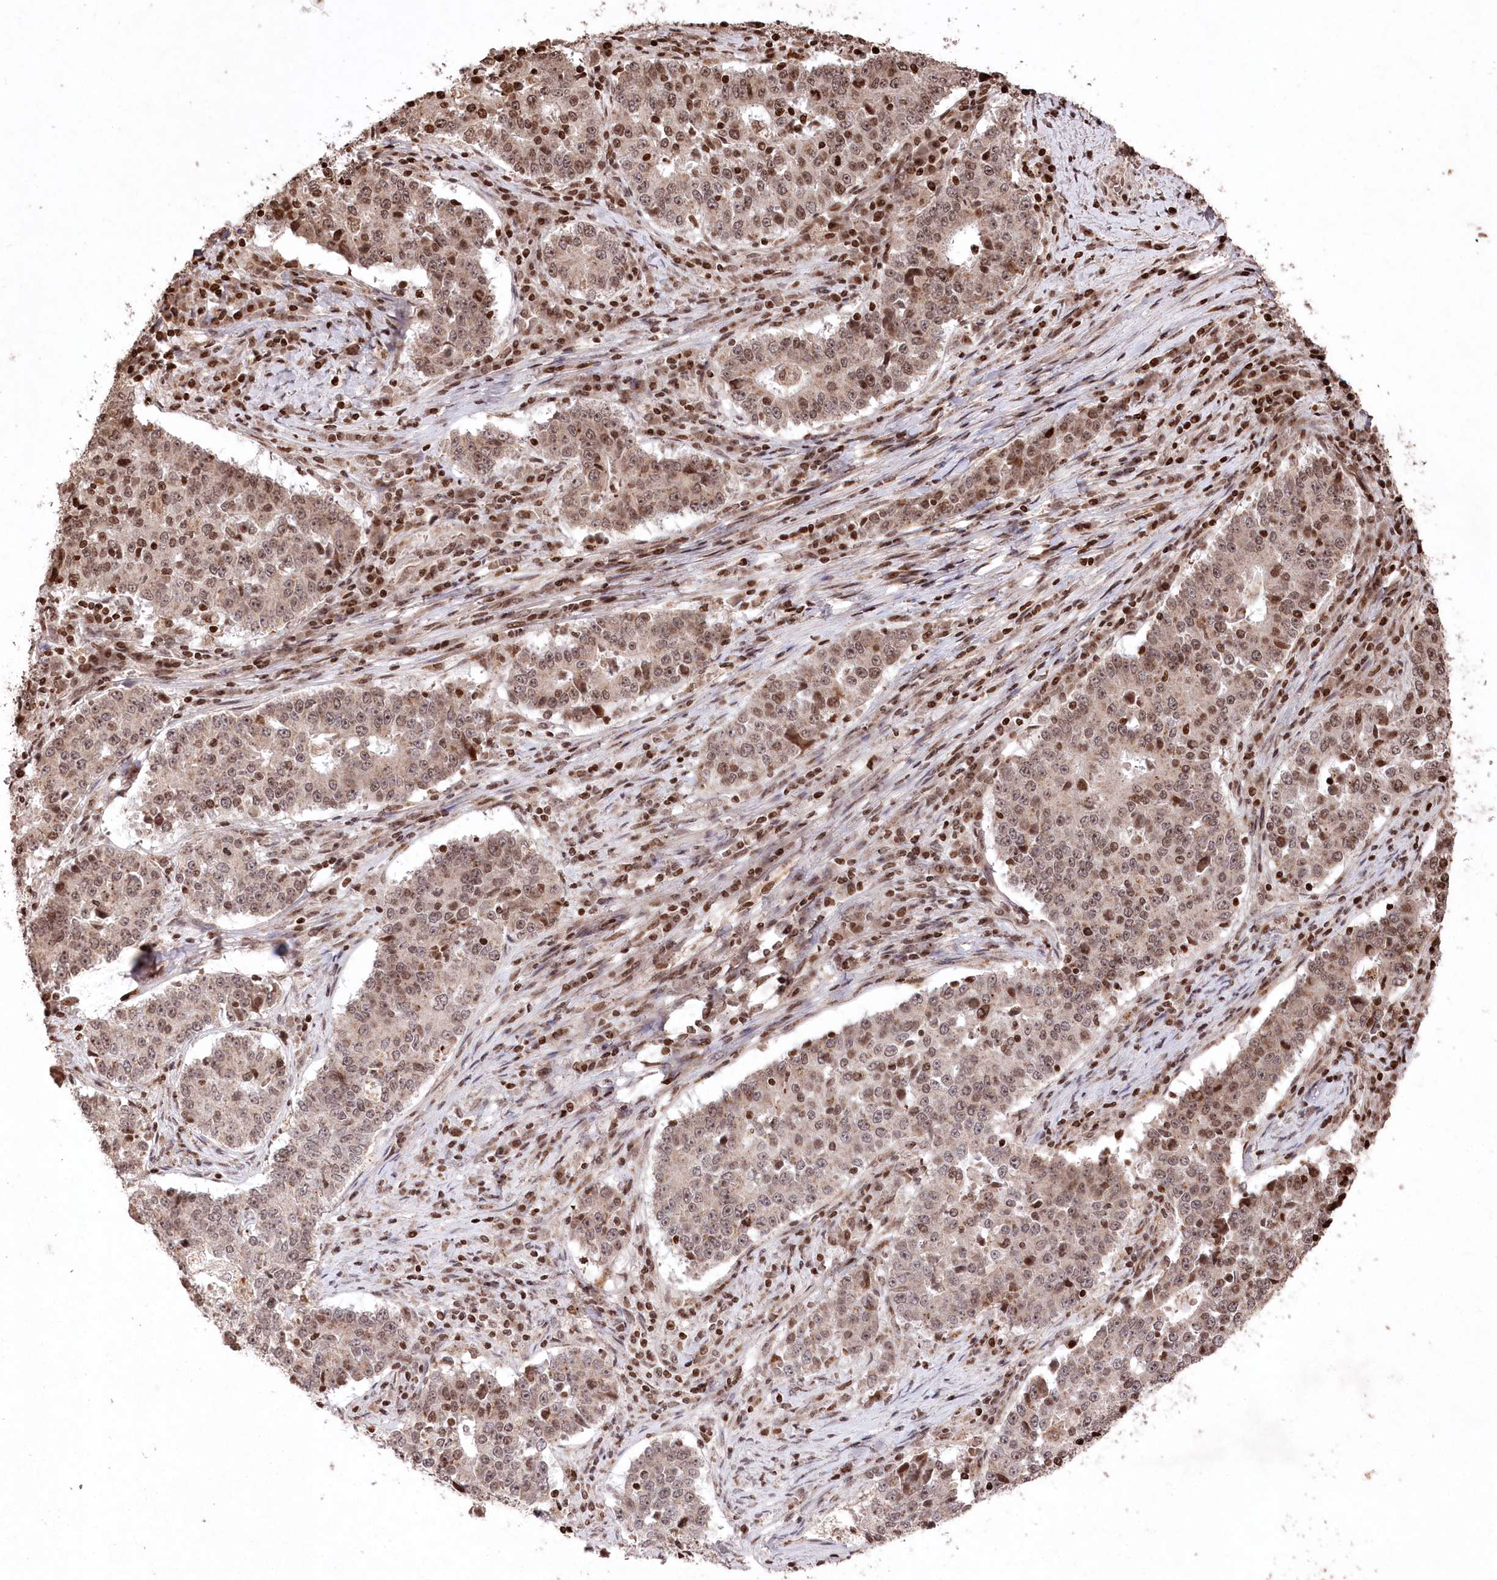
{"staining": {"intensity": "moderate", "quantity": ">75%", "location": "nuclear"}, "tissue": "stomach cancer", "cell_type": "Tumor cells", "image_type": "cancer", "snomed": [{"axis": "morphology", "description": "Adenocarcinoma, NOS"}, {"axis": "topography", "description": "Stomach"}], "caption": "IHC histopathology image of neoplastic tissue: human stomach cancer (adenocarcinoma) stained using immunohistochemistry (IHC) reveals medium levels of moderate protein expression localized specifically in the nuclear of tumor cells, appearing as a nuclear brown color.", "gene": "CCSER2", "patient": {"sex": "male", "age": 59}}